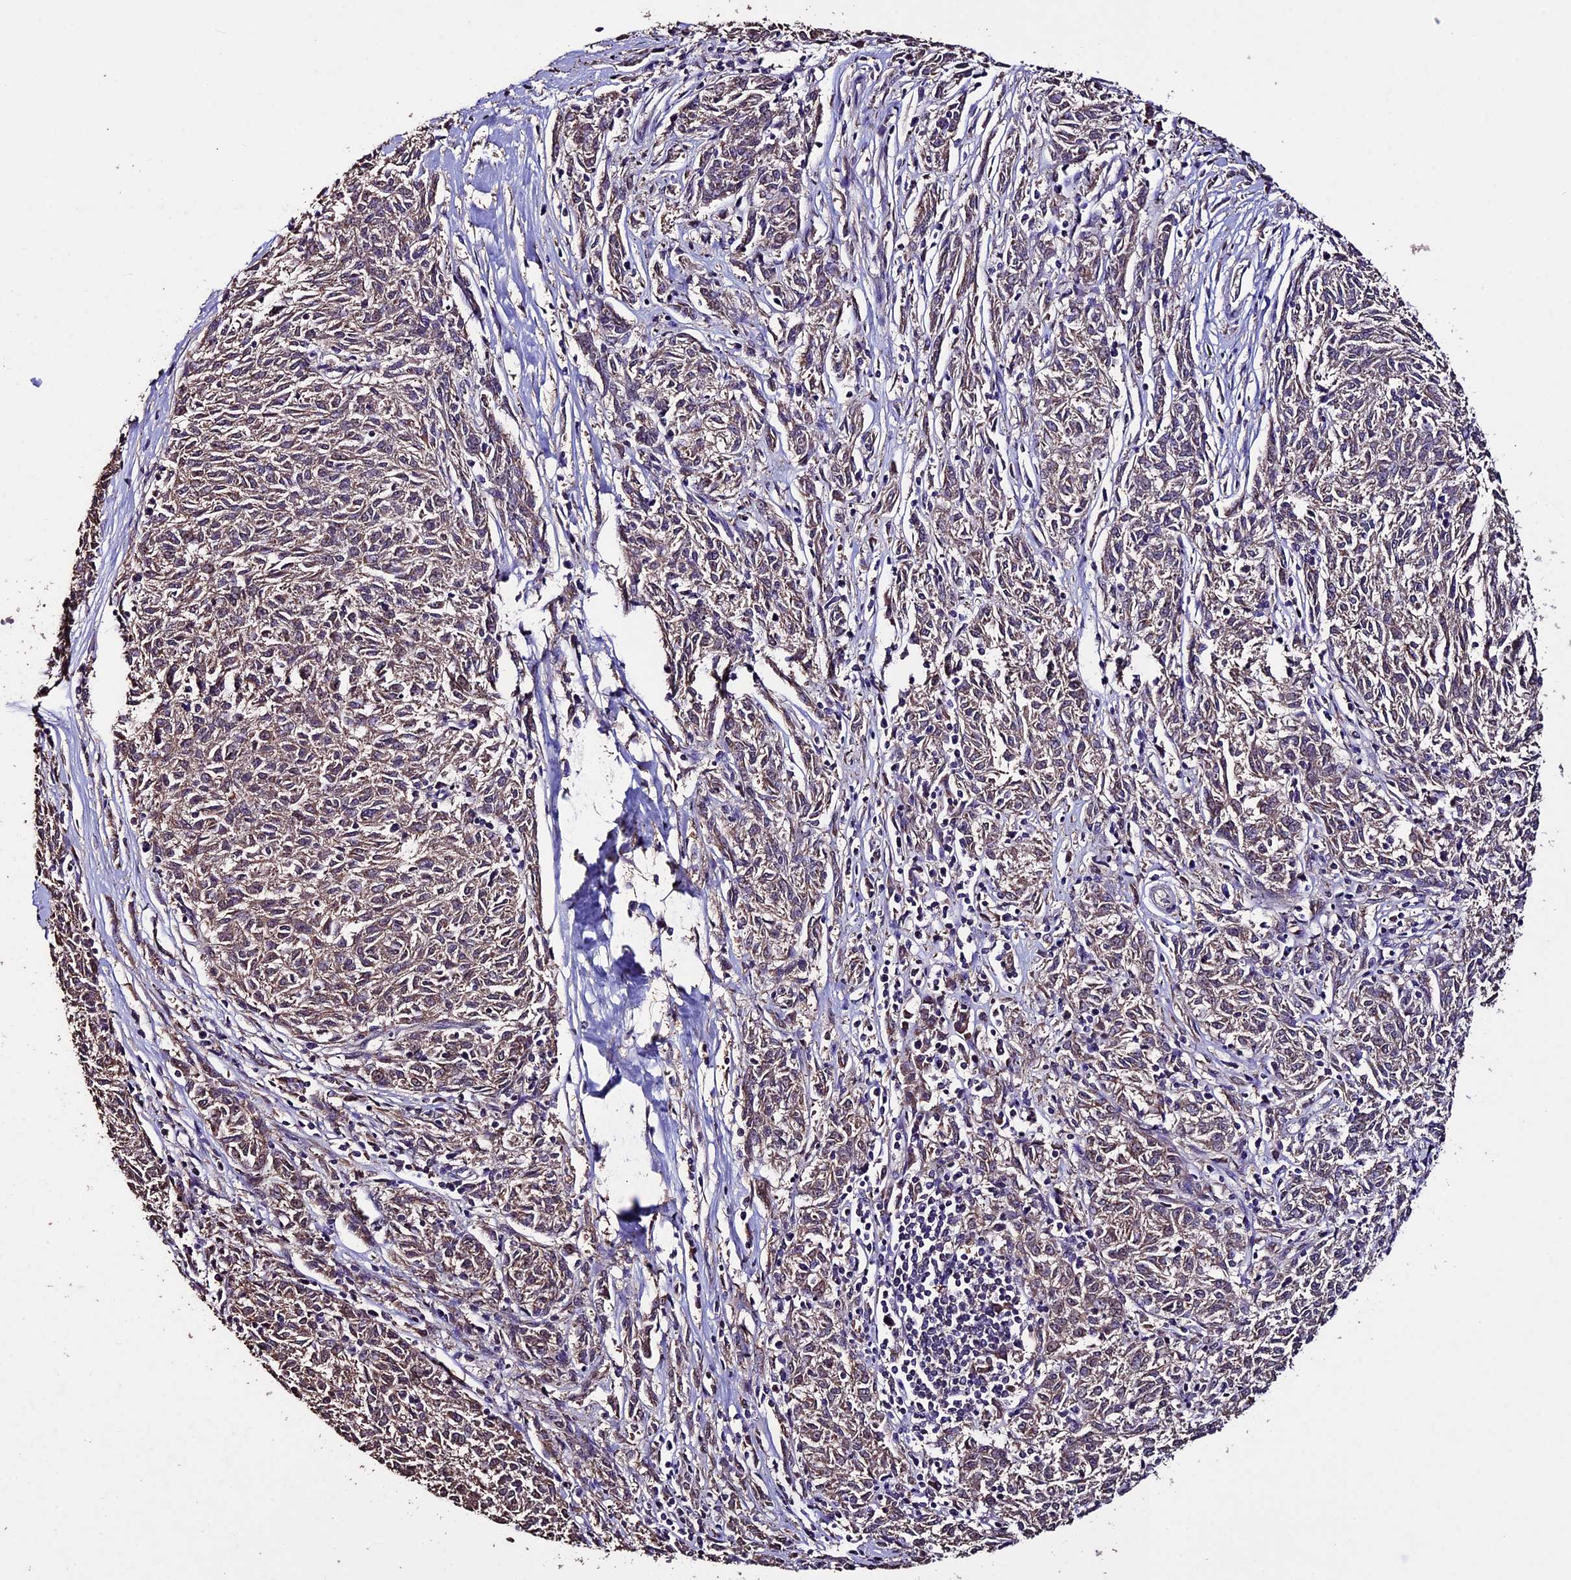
{"staining": {"intensity": "moderate", "quantity": ">75%", "location": "cytoplasmic/membranous"}, "tissue": "melanoma", "cell_type": "Tumor cells", "image_type": "cancer", "snomed": [{"axis": "morphology", "description": "Malignant melanoma, NOS"}, {"axis": "topography", "description": "Skin"}], "caption": "Immunohistochemistry (DAB) staining of human melanoma shows moderate cytoplasmic/membranous protein positivity in approximately >75% of tumor cells. The protein is stained brown, and the nuclei are stained in blue (DAB IHC with brightfield microscopy, high magnification).", "gene": "DIS3L", "patient": {"sex": "female", "age": 72}}